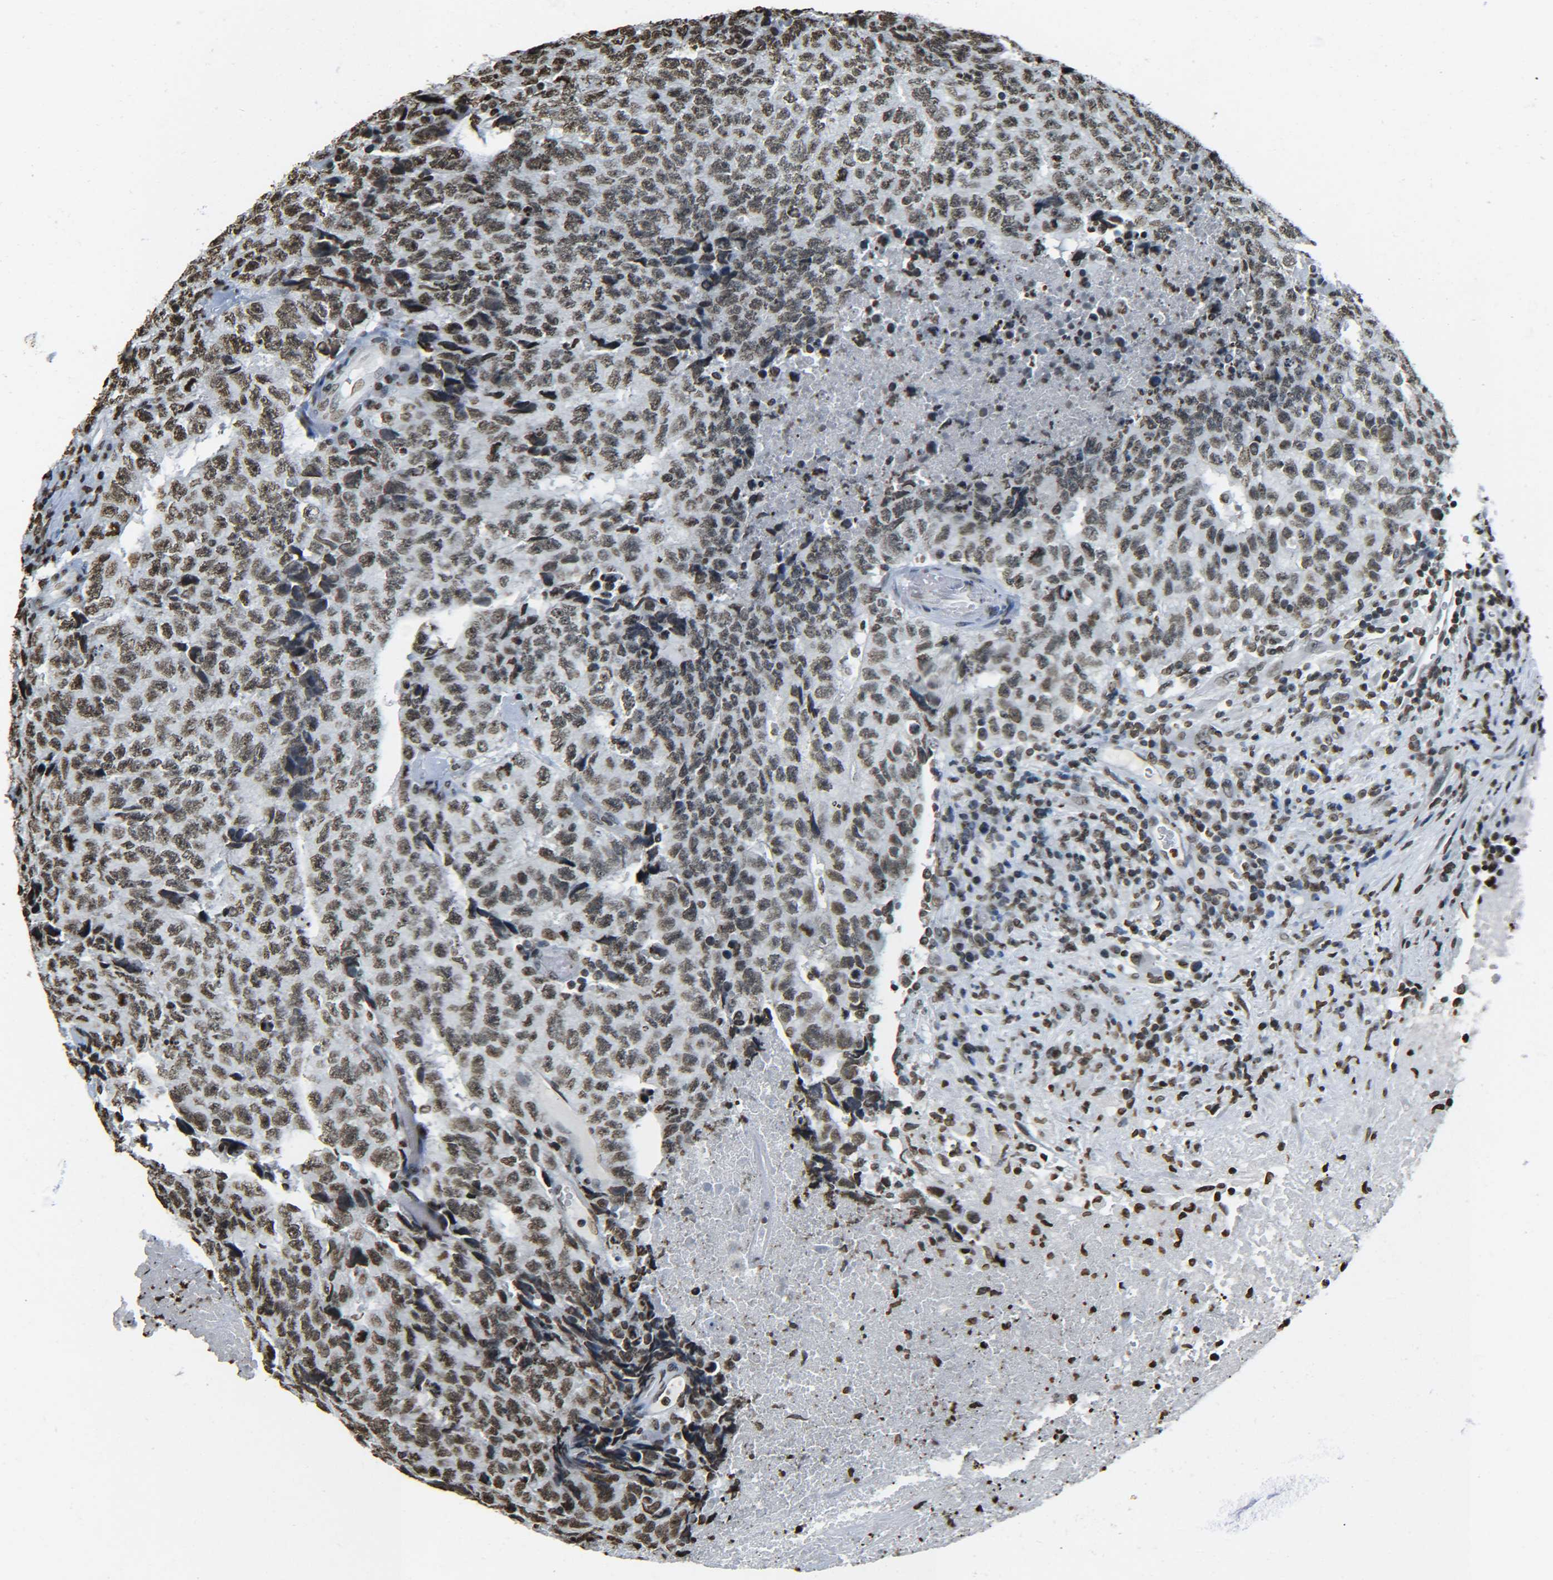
{"staining": {"intensity": "moderate", "quantity": ">75%", "location": "nuclear"}, "tissue": "testis cancer", "cell_type": "Tumor cells", "image_type": "cancer", "snomed": [{"axis": "morphology", "description": "Necrosis, NOS"}, {"axis": "morphology", "description": "Carcinoma, Embryonal, NOS"}, {"axis": "topography", "description": "Testis"}], "caption": "Human testis cancer stained with a protein marker reveals moderate staining in tumor cells.", "gene": "H4C16", "patient": {"sex": "male", "age": 19}}